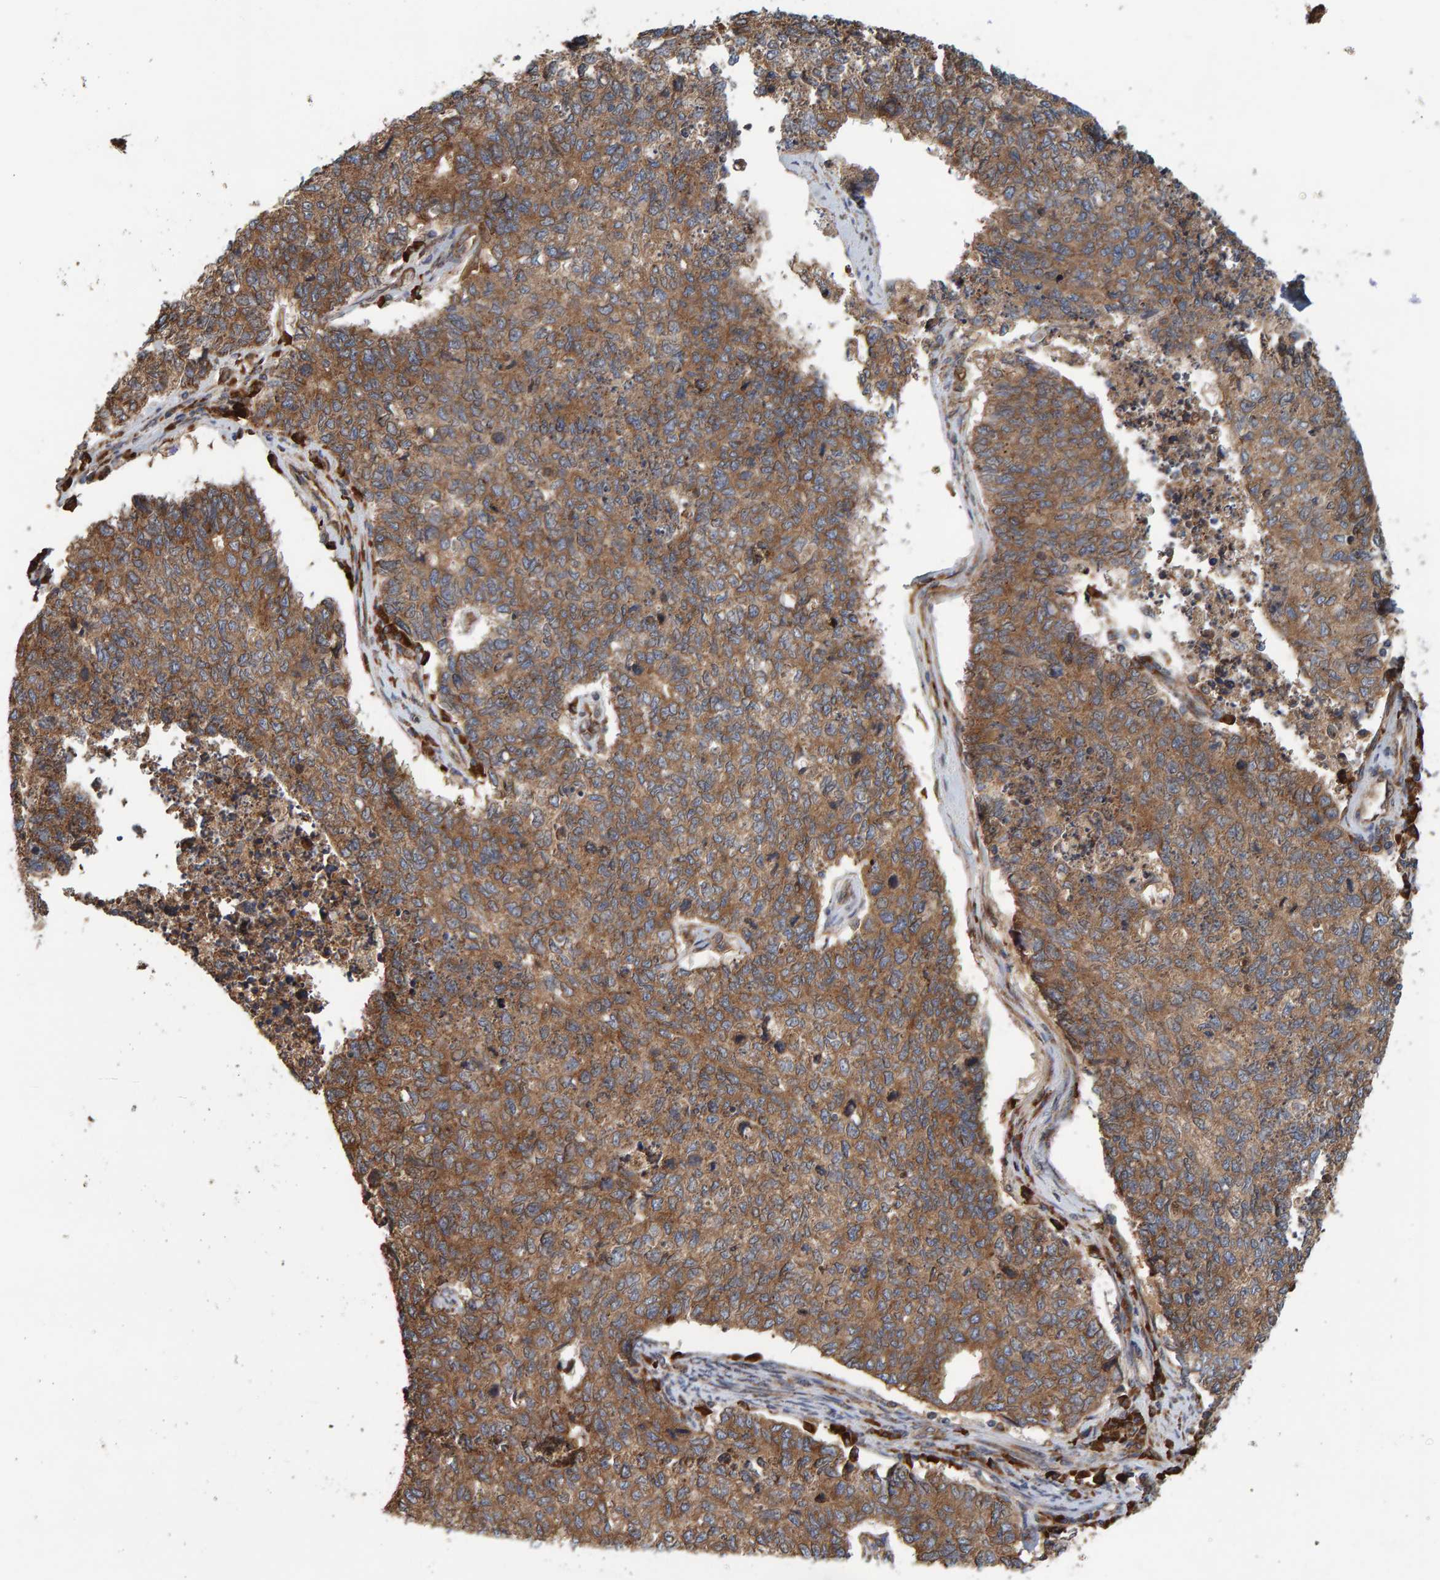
{"staining": {"intensity": "moderate", "quantity": ">75%", "location": "cytoplasmic/membranous"}, "tissue": "cervical cancer", "cell_type": "Tumor cells", "image_type": "cancer", "snomed": [{"axis": "morphology", "description": "Squamous cell carcinoma, NOS"}, {"axis": "topography", "description": "Cervix"}], "caption": "Approximately >75% of tumor cells in human squamous cell carcinoma (cervical) display moderate cytoplasmic/membranous protein positivity as visualized by brown immunohistochemical staining.", "gene": "BAIAP2", "patient": {"sex": "female", "age": 63}}